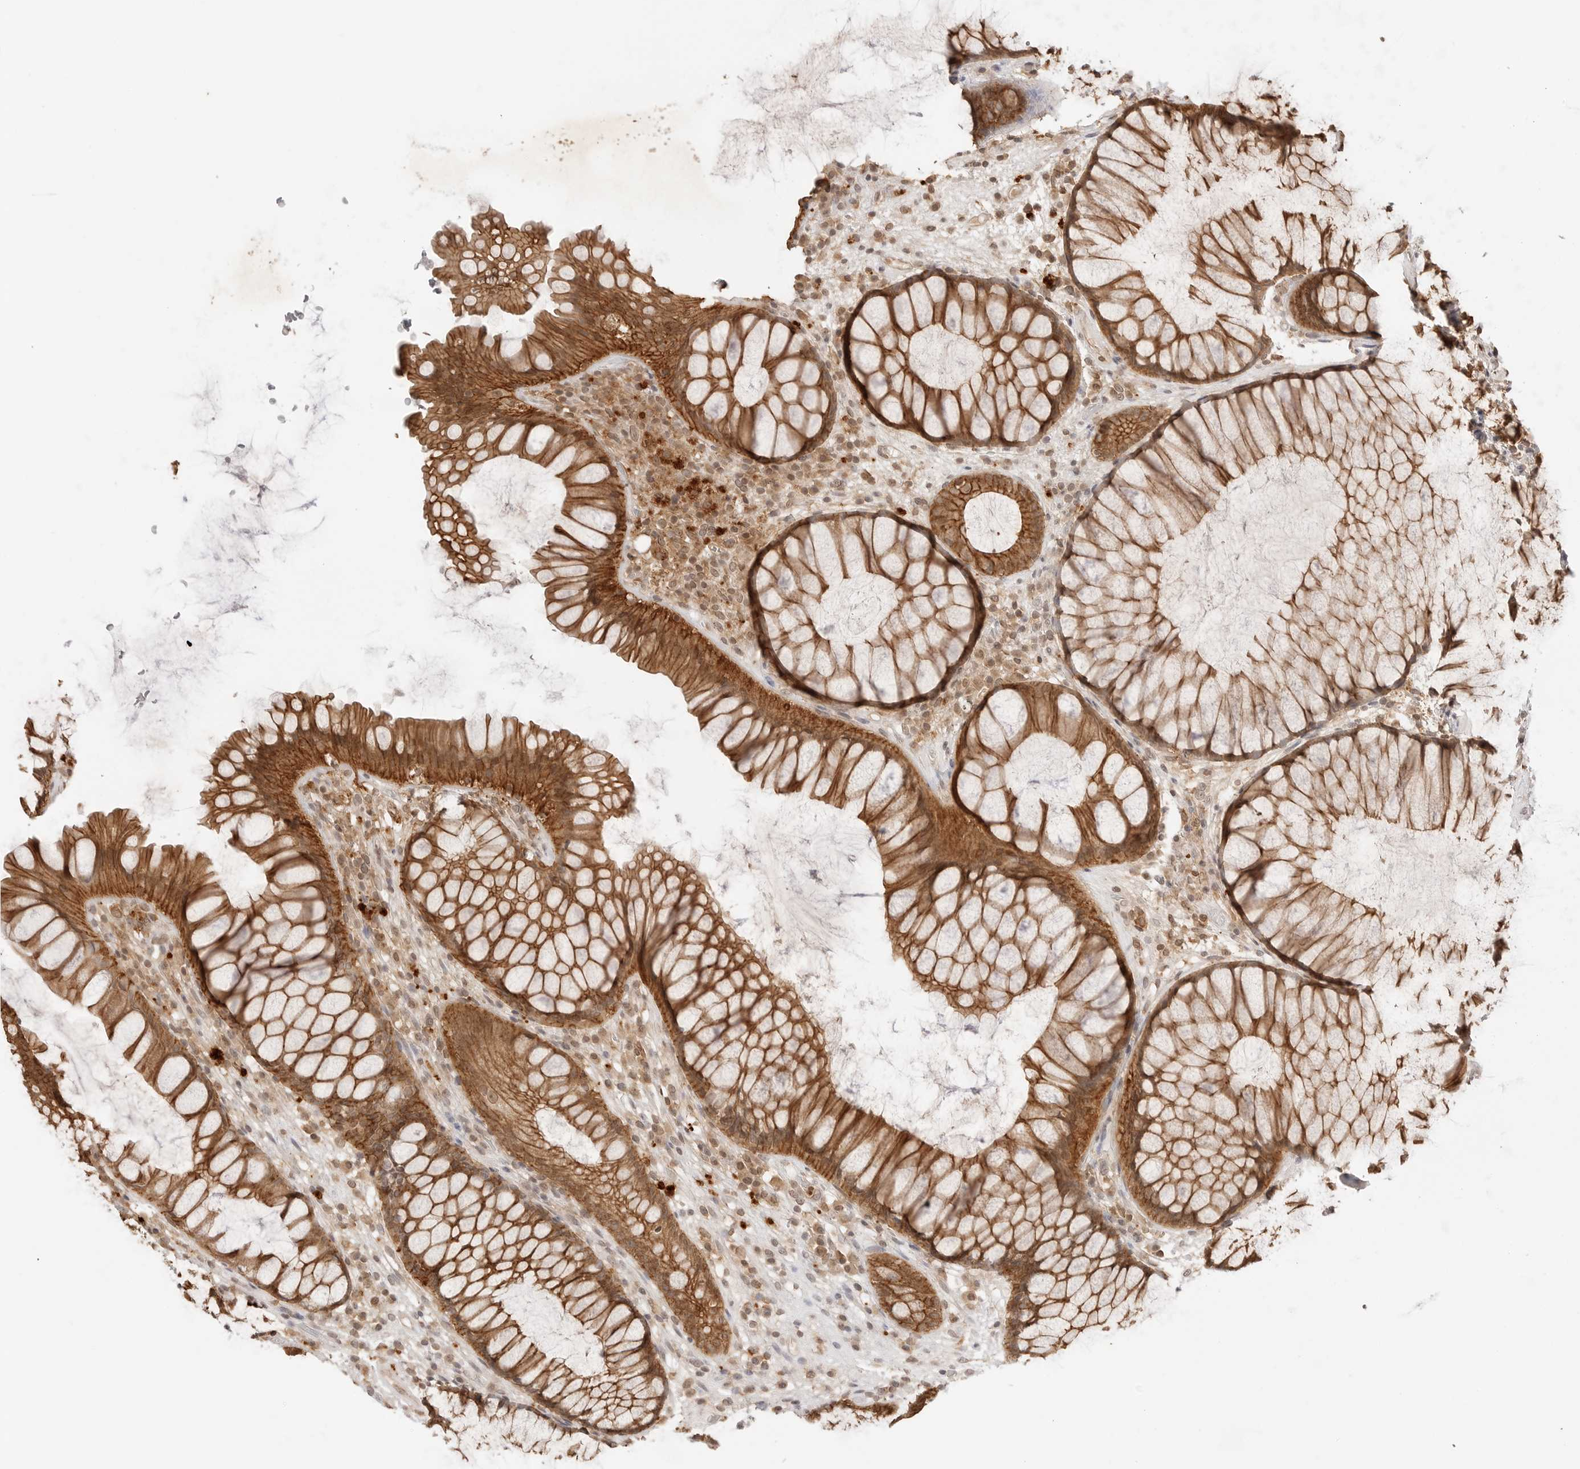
{"staining": {"intensity": "strong", "quantity": ">75%", "location": "cytoplasmic/membranous"}, "tissue": "rectum", "cell_type": "Glandular cells", "image_type": "normal", "snomed": [{"axis": "morphology", "description": "Normal tissue, NOS"}, {"axis": "topography", "description": "Rectum"}], "caption": "Immunohistochemistry (IHC) of benign rectum reveals high levels of strong cytoplasmic/membranous expression in about >75% of glandular cells.", "gene": "EPHA1", "patient": {"sex": "male", "age": 51}}